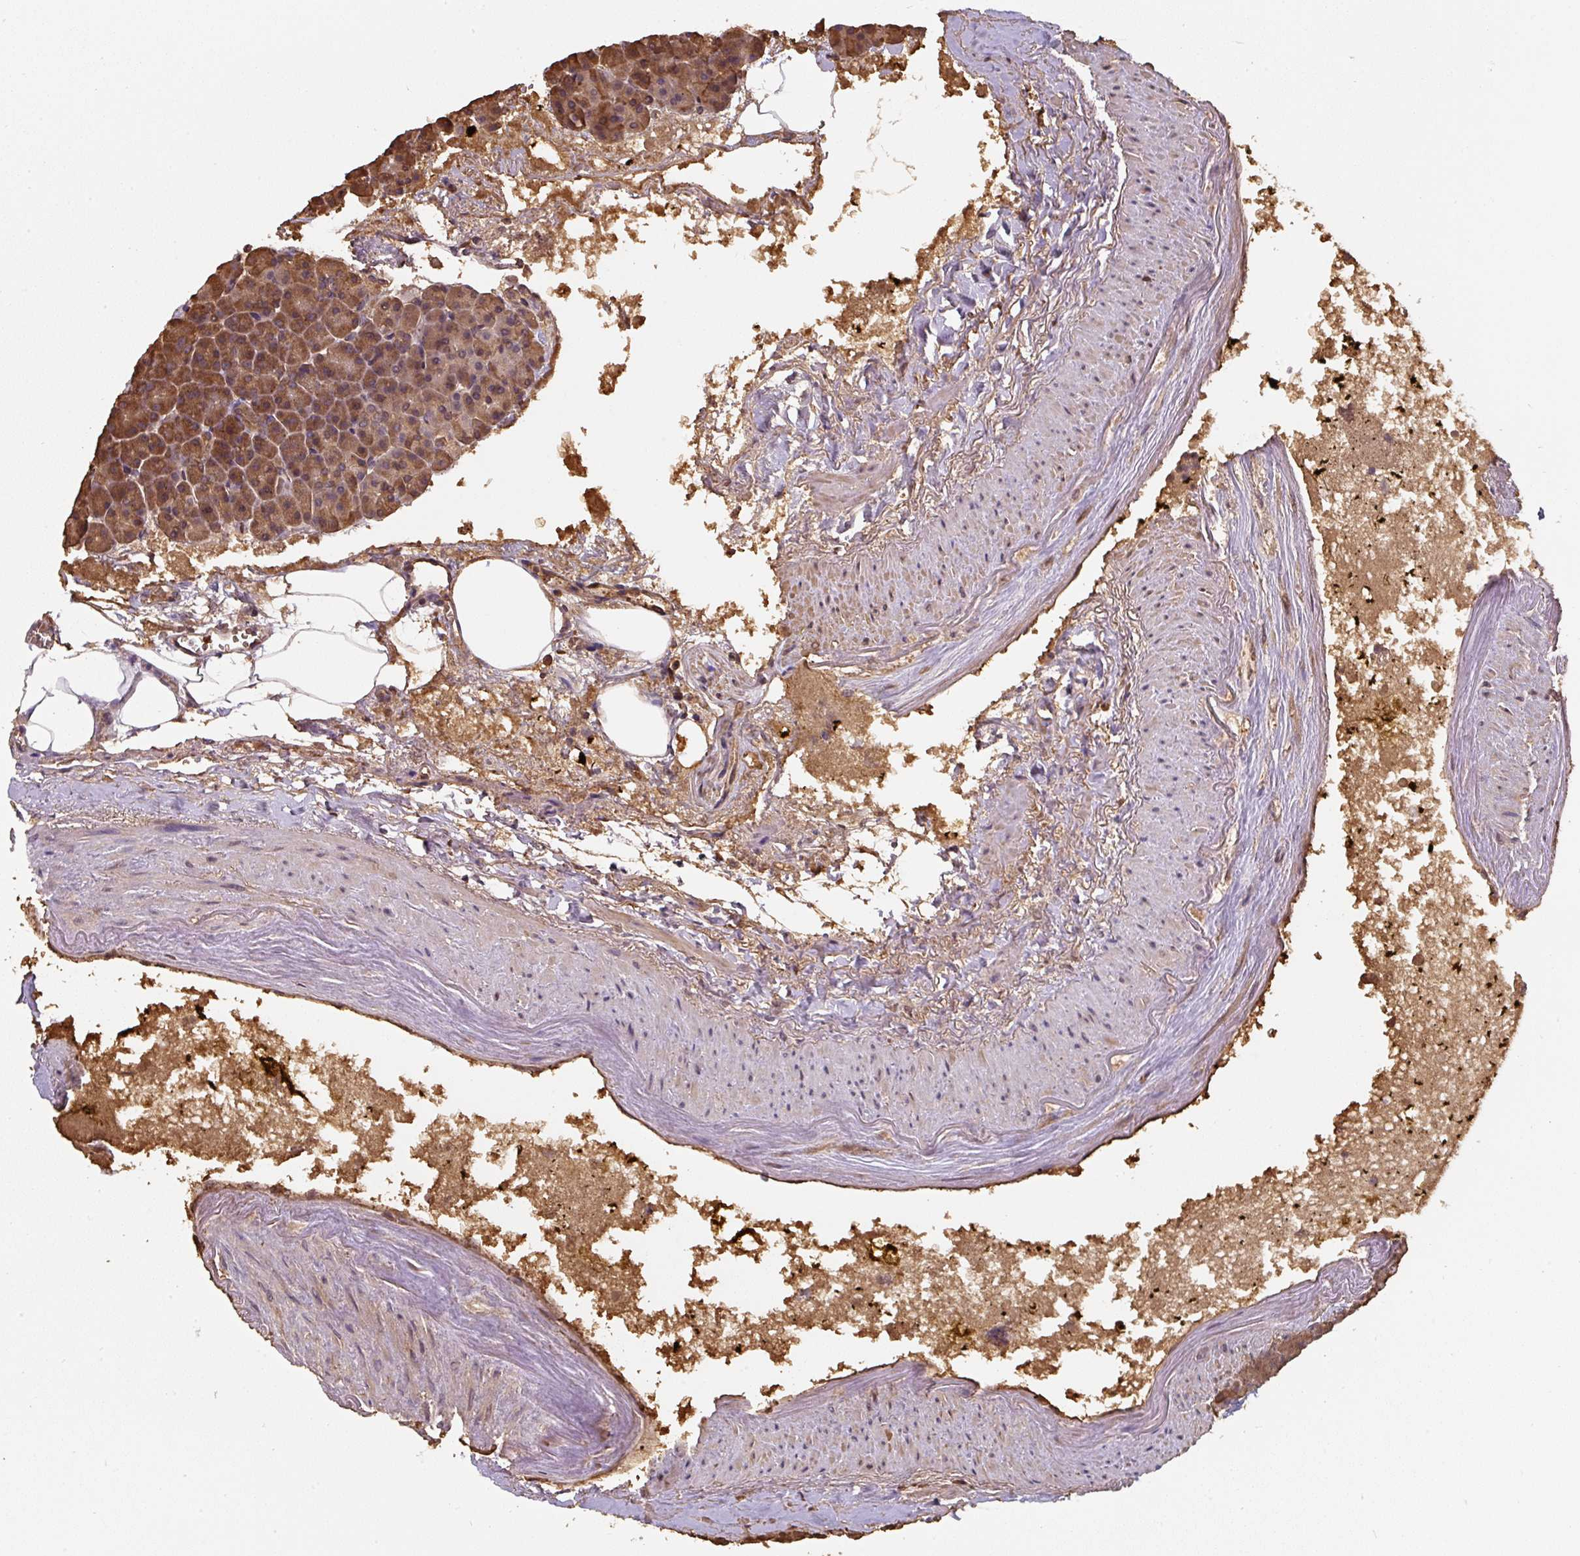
{"staining": {"intensity": "moderate", "quantity": ">75%", "location": "cytoplasmic/membranous"}, "tissue": "pancreas", "cell_type": "Exocrine glandular cells", "image_type": "normal", "snomed": [{"axis": "morphology", "description": "Normal tissue, NOS"}, {"axis": "topography", "description": "Pancreas"}], "caption": "About >75% of exocrine glandular cells in benign pancreas display moderate cytoplasmic/membranous protein expression as visualized by brown immunohistochemical staining.", "gene": "ST13", "patient": {"sex": "female", "age": 74}}